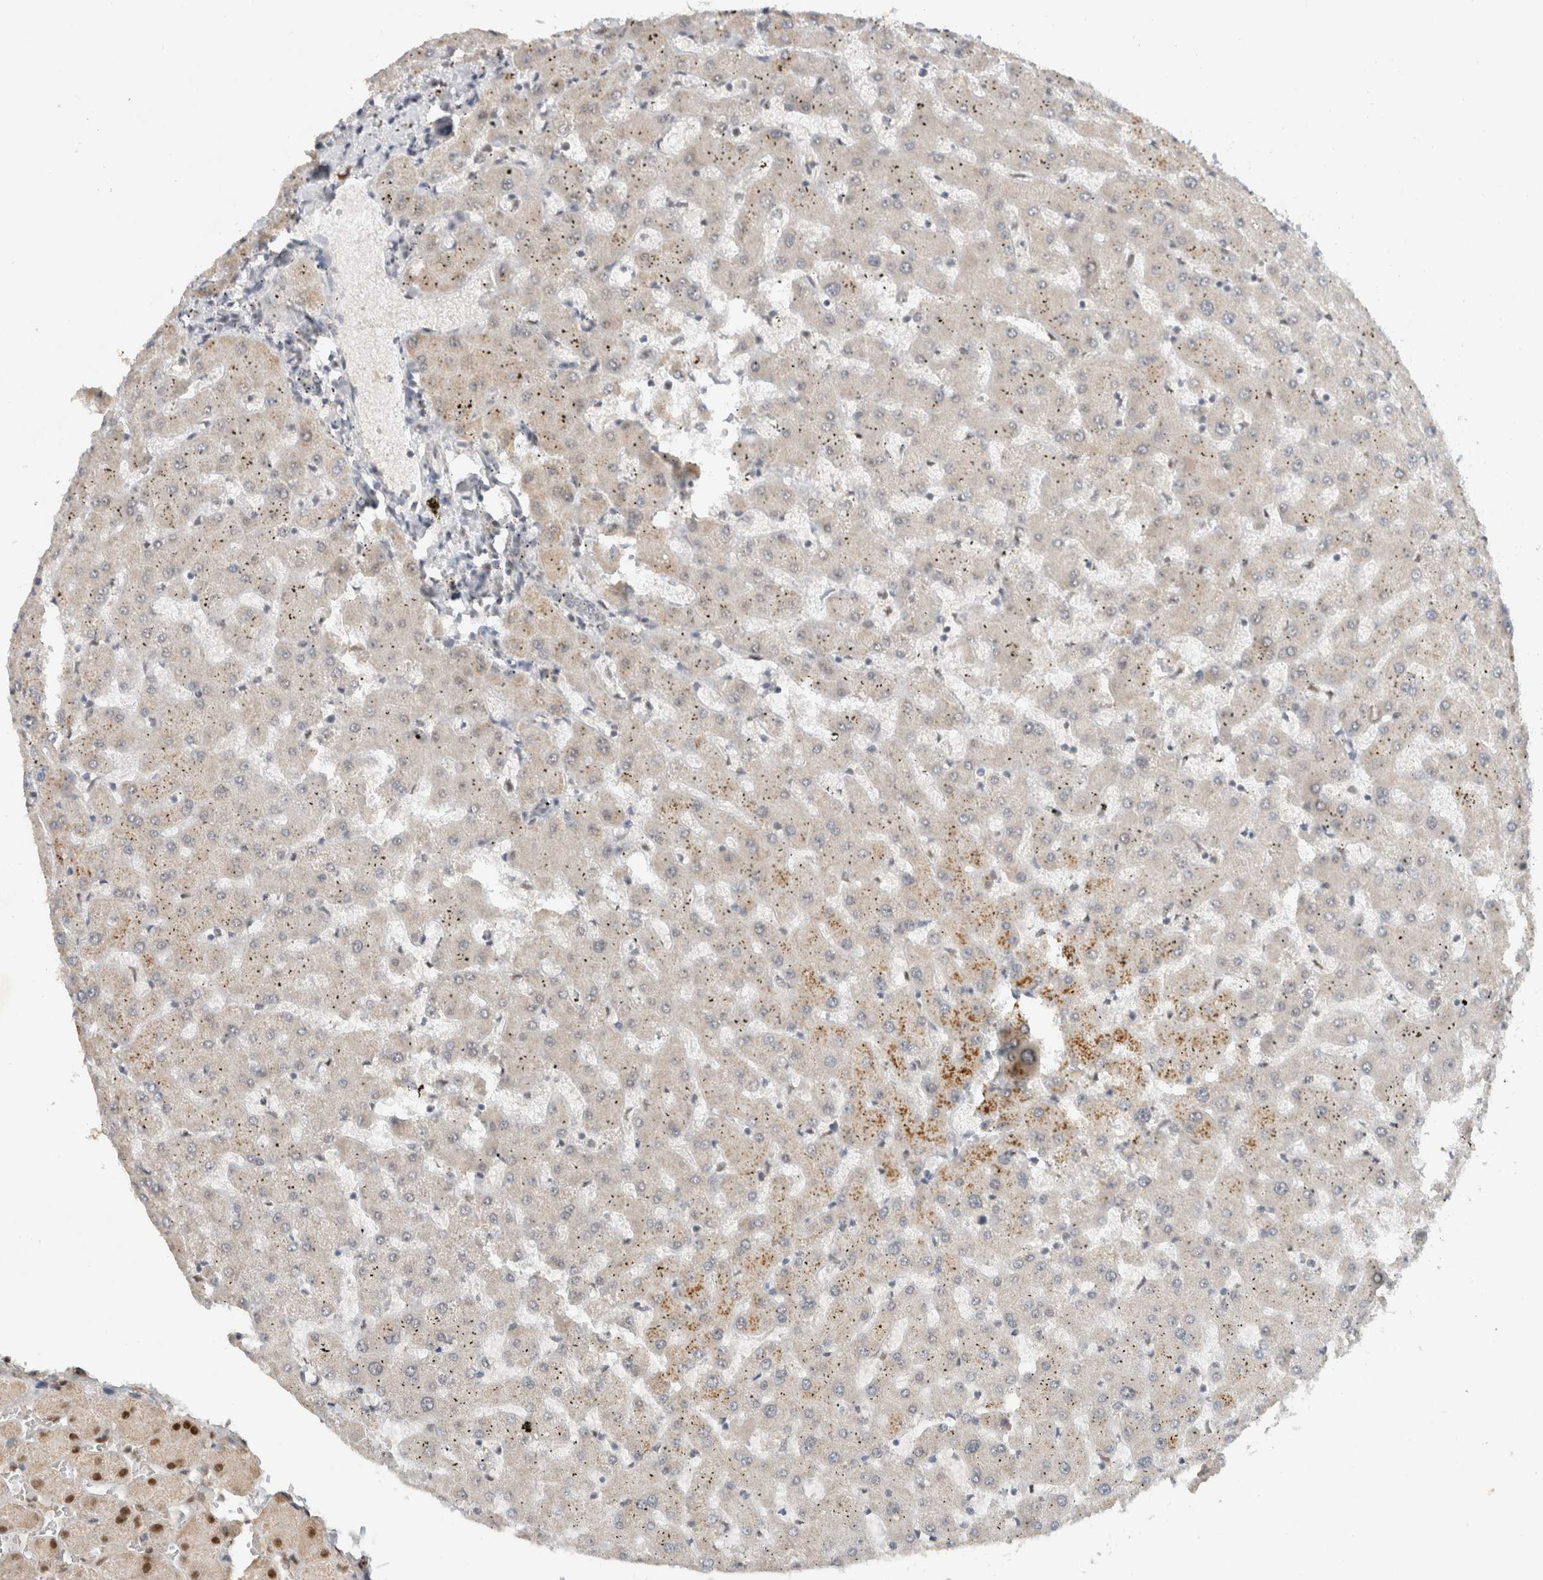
{"staining": {"intensity": "negative", "quantity": "none", "location": "none"}, "tissue": "liver", "cell_type": "Cholangiocytes", "image_type": "normal", "snomed": [{"axis": "morphology", "description": "Normal tissue, NOS"}, {"axis": "topography", "description": "Liver"}], "caption": "High magnification brightfield microscopy of unremarkable liver stained with DAB (3,3'-diaminobenzidine) (brown) and counterstained with hematoxylin (blue): cholangiocytes show no significant expression.", "gene": "DDX42", "patient": {"sex": "female", "age": 63}}